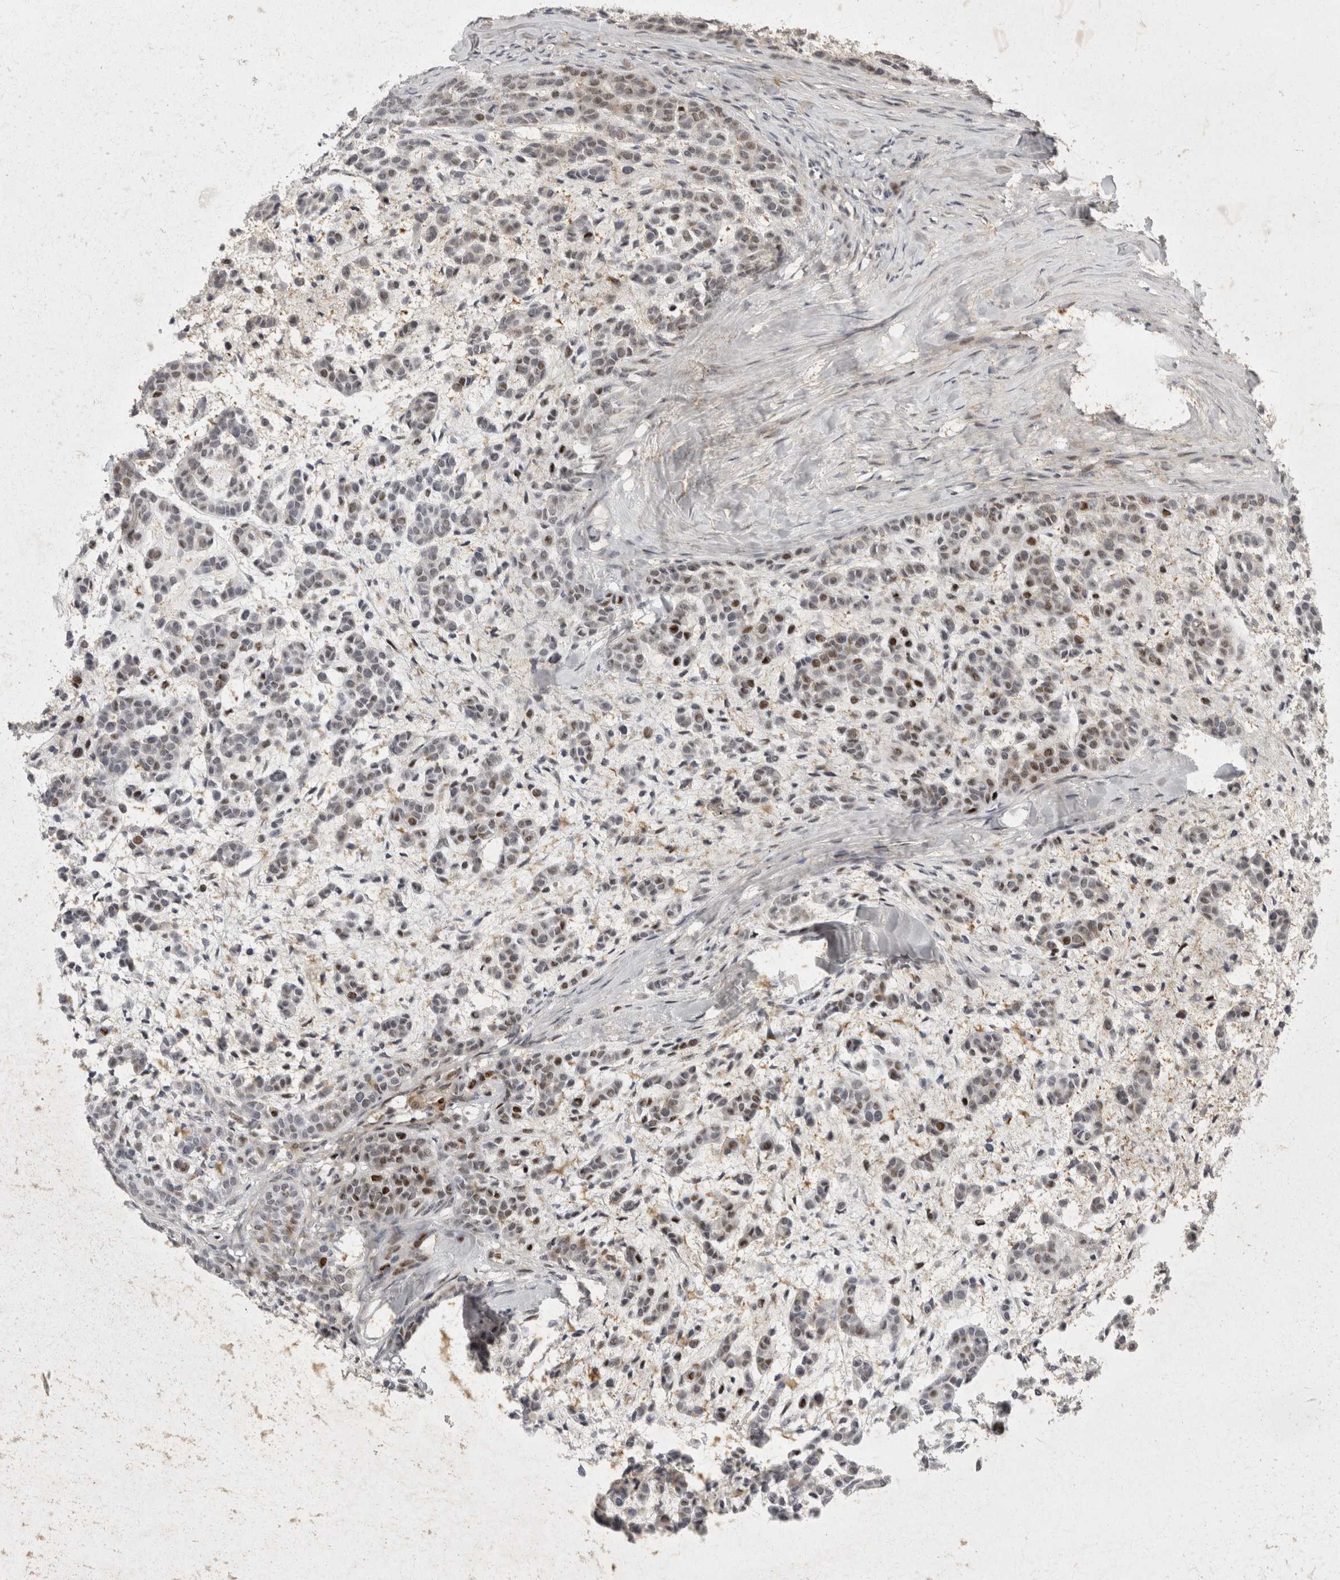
{"staining": {"intensity": "moderate", "quantity": "25%-75%", "location": "nuclear"}, "tissue": "head and neck cancer", "cell_type": "Tumor cells", "image_type": "cancer", "snomed": [{"axis": "morphology", "description": "Adenocarcinoma, NOS"}, {"axis": "morphology", "description": "Adenoma, NOS"}, {"axis": "topography", "description": "Head-Neck"}], "caption": "High-magnification brightfield microscopy of head and neck cancer stained with DAB (3,3'-diaminobenzidine) (brown) and counterstained with hematoxylin (blue). tumor cells exhibit moderate nuclear staining is present in approximately25%-75% of cells.", "gene": "TOM1L2", "patient": {"sex": "female", "age": 55}}